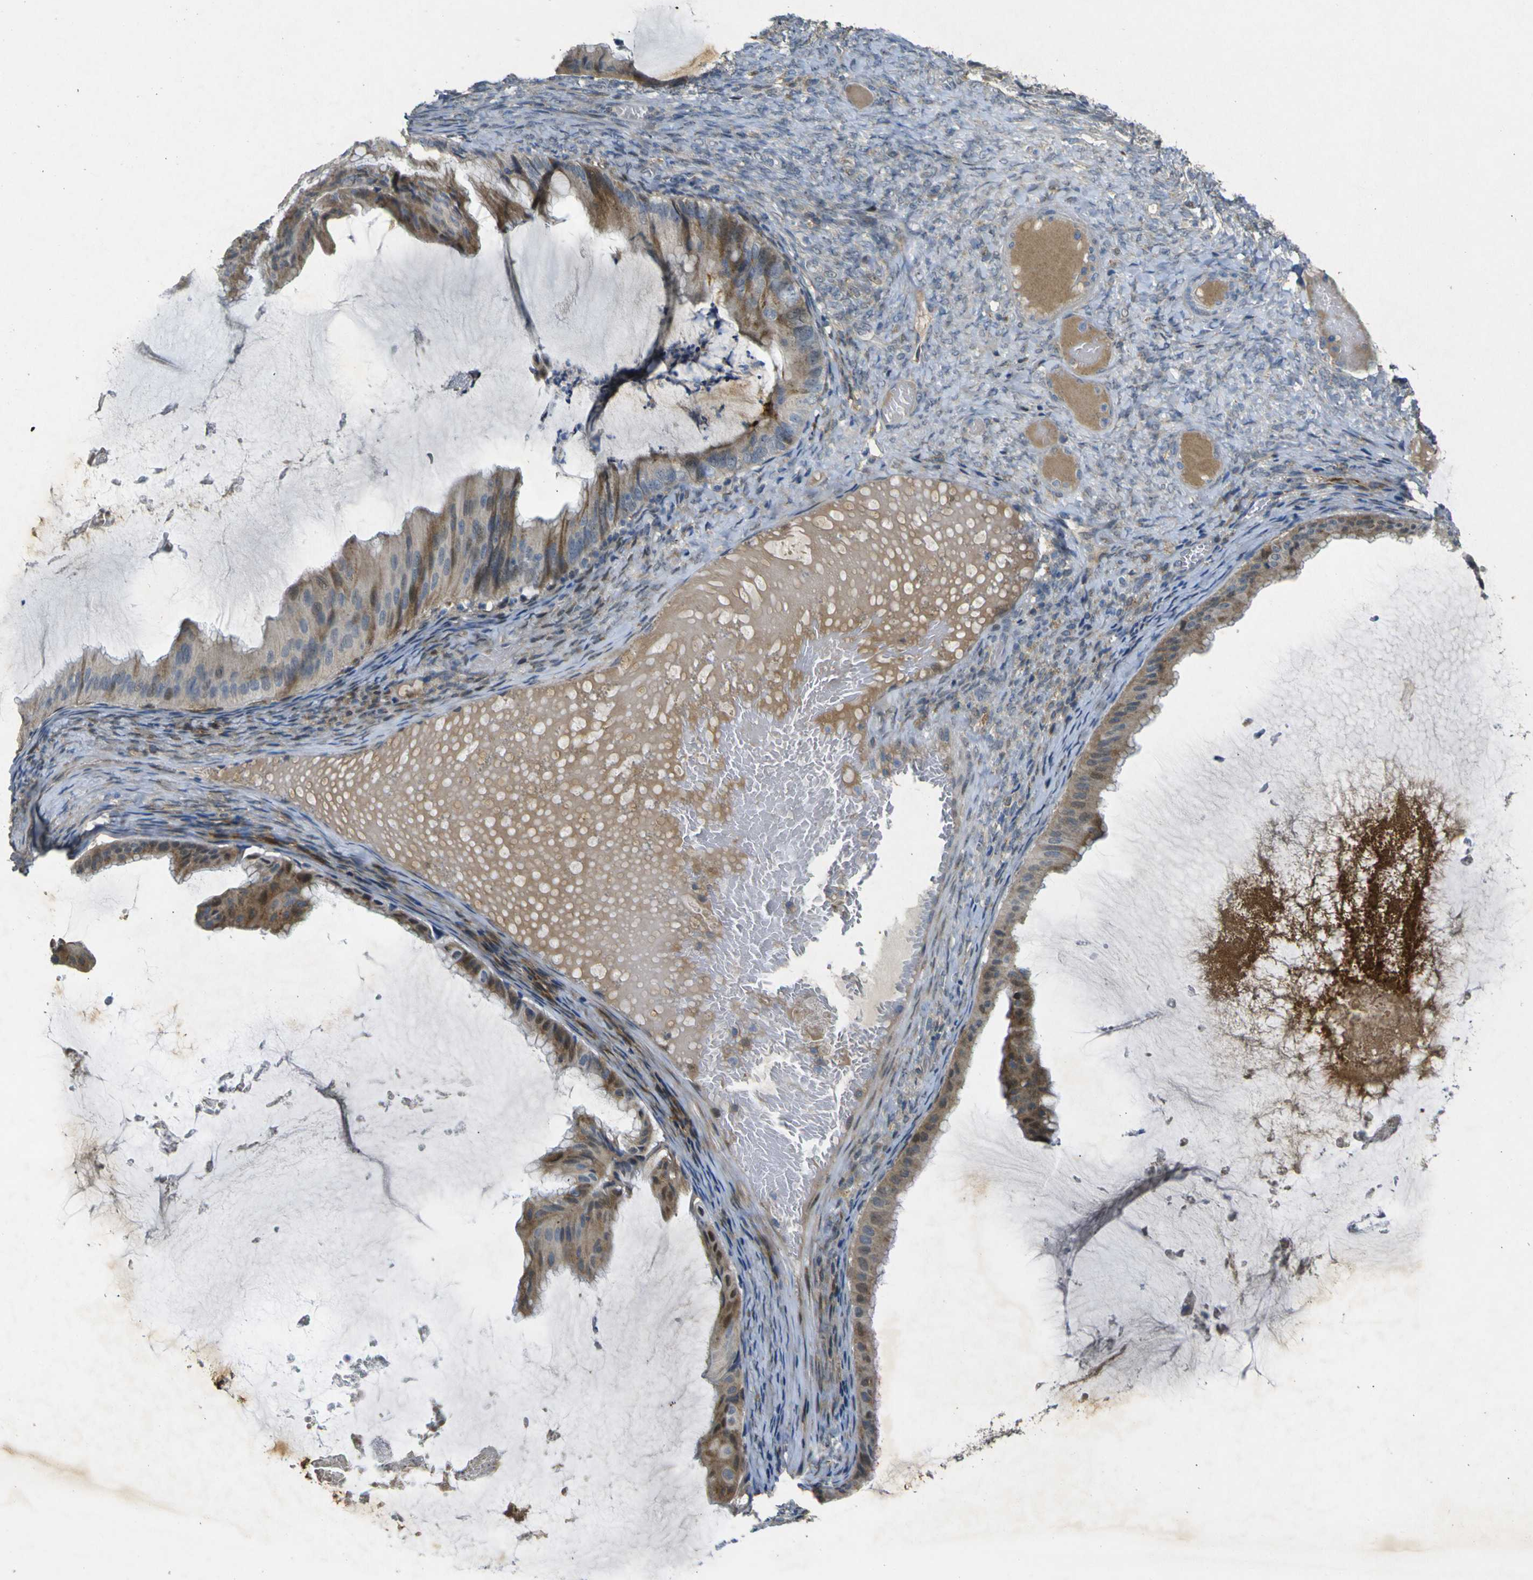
{"staining": {"intensity": "weak", "quantity": ">75%", "location": "cytoplasmic/membranous"}, "tissue": "ovarian cancer", "cell_type": "Tumor cells", "image_type": "cancer", "snomed": [{"axis": "morphology", "description": "Cystadenocarcinoma, mucinous, NOS"}, {"axis": "topography", "description": "Ovary"}], "caption": "This is a micrograph of immunohistochemistry staining of mucinous cystadenocarcinoma (ovarian), which shows weak staining in the cytoplasmic/membranous of tumor cells.", "gene": "MAGI2", "patient": {"sex": "female", "age": 61}}